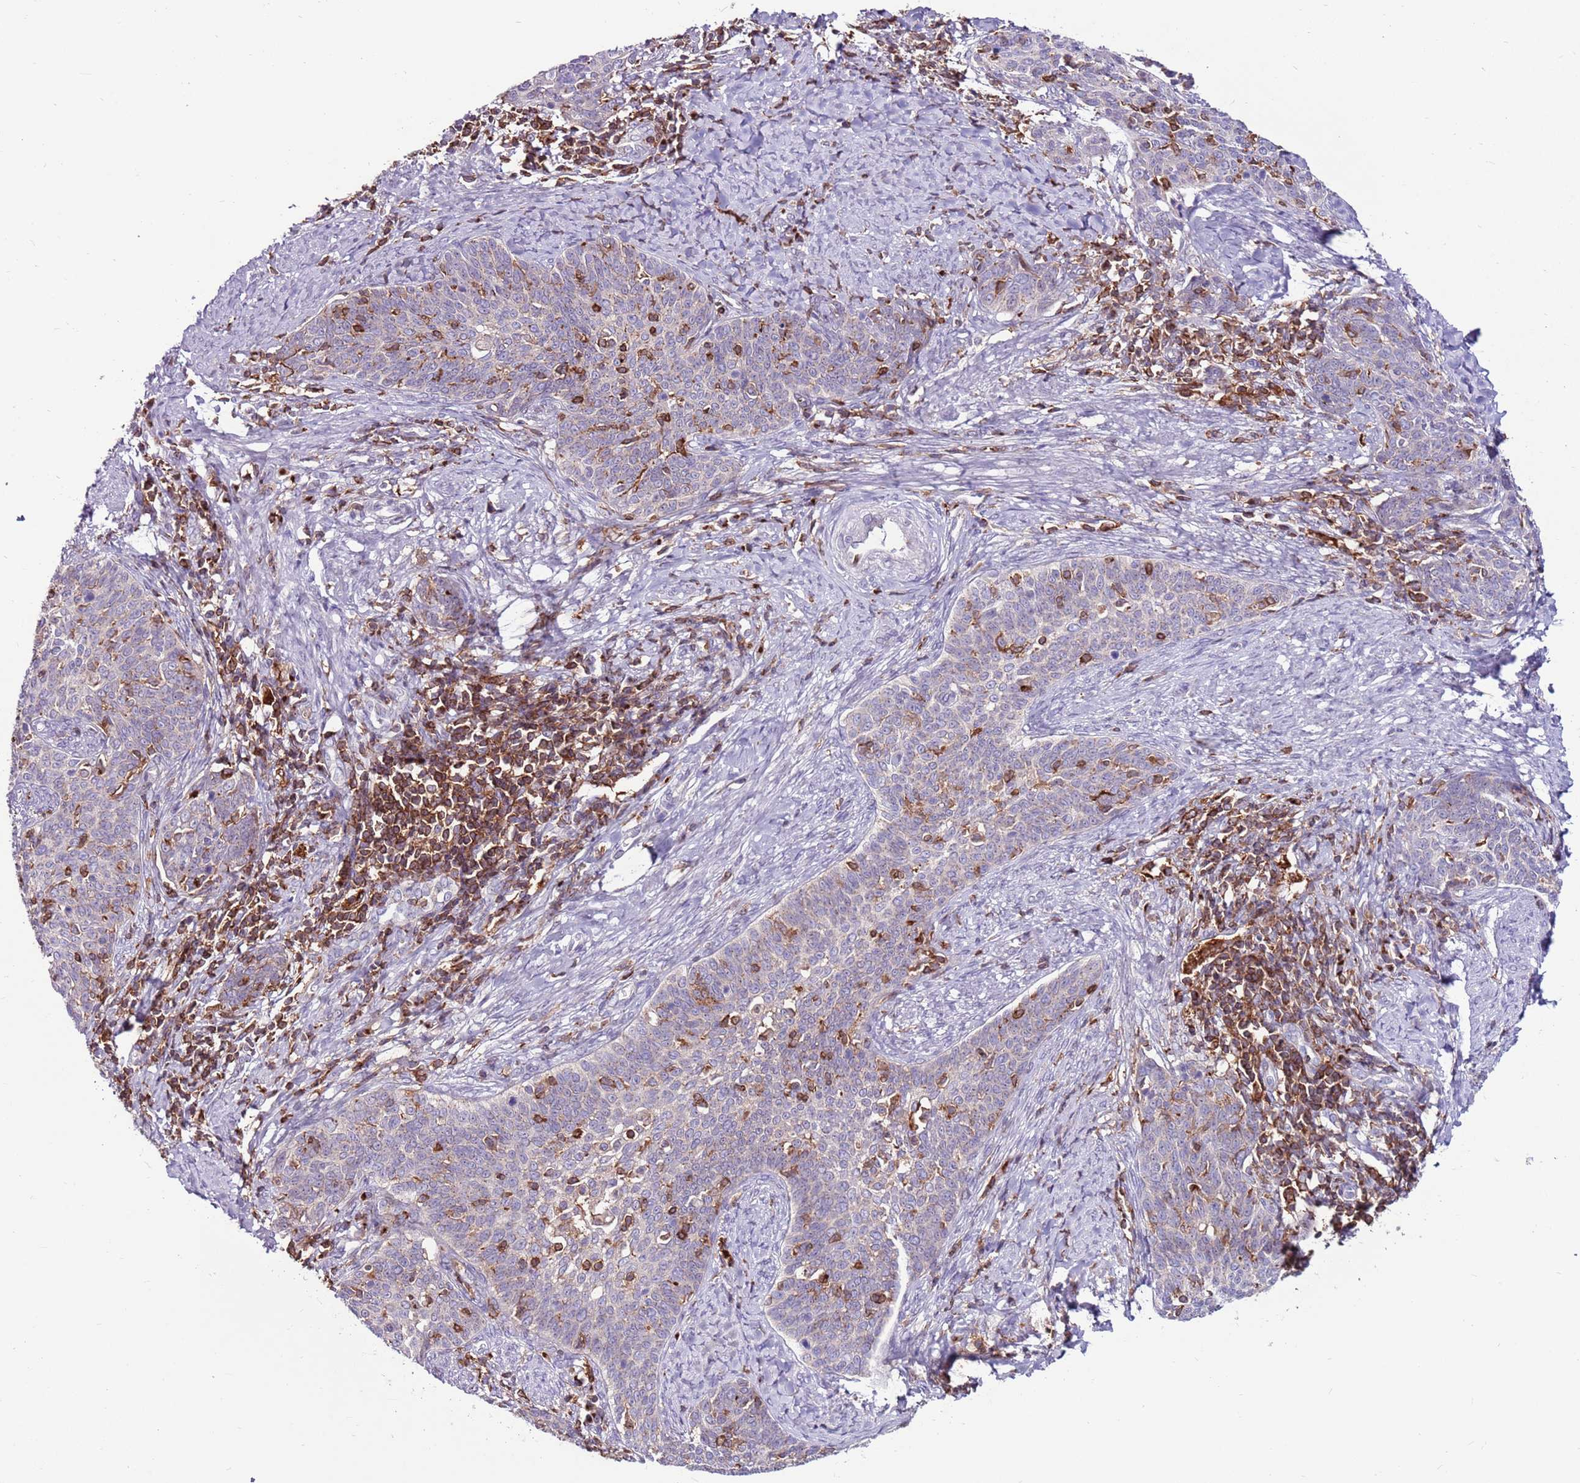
{"staining": {"intensity": "weak", "quantity": "<25%", "location": "cytoplasmic/membranous"}, "tissue": "cervical cancer", "cell_type": "Tumor cells", "image_type": "cancer", "snomed": [{"axis": "morphology", "description": "Squamous cell carcinoma, NOS"}, {"axis": "topography", "description": "Cervix"}], "caption": "A histopathology image of cervical squamous cell carcinoma stained for a protein demonstrates no brown staining in tumor cells.", "gene": "ZSWIM1", "patient": {"sex": "female", "age": 39}}